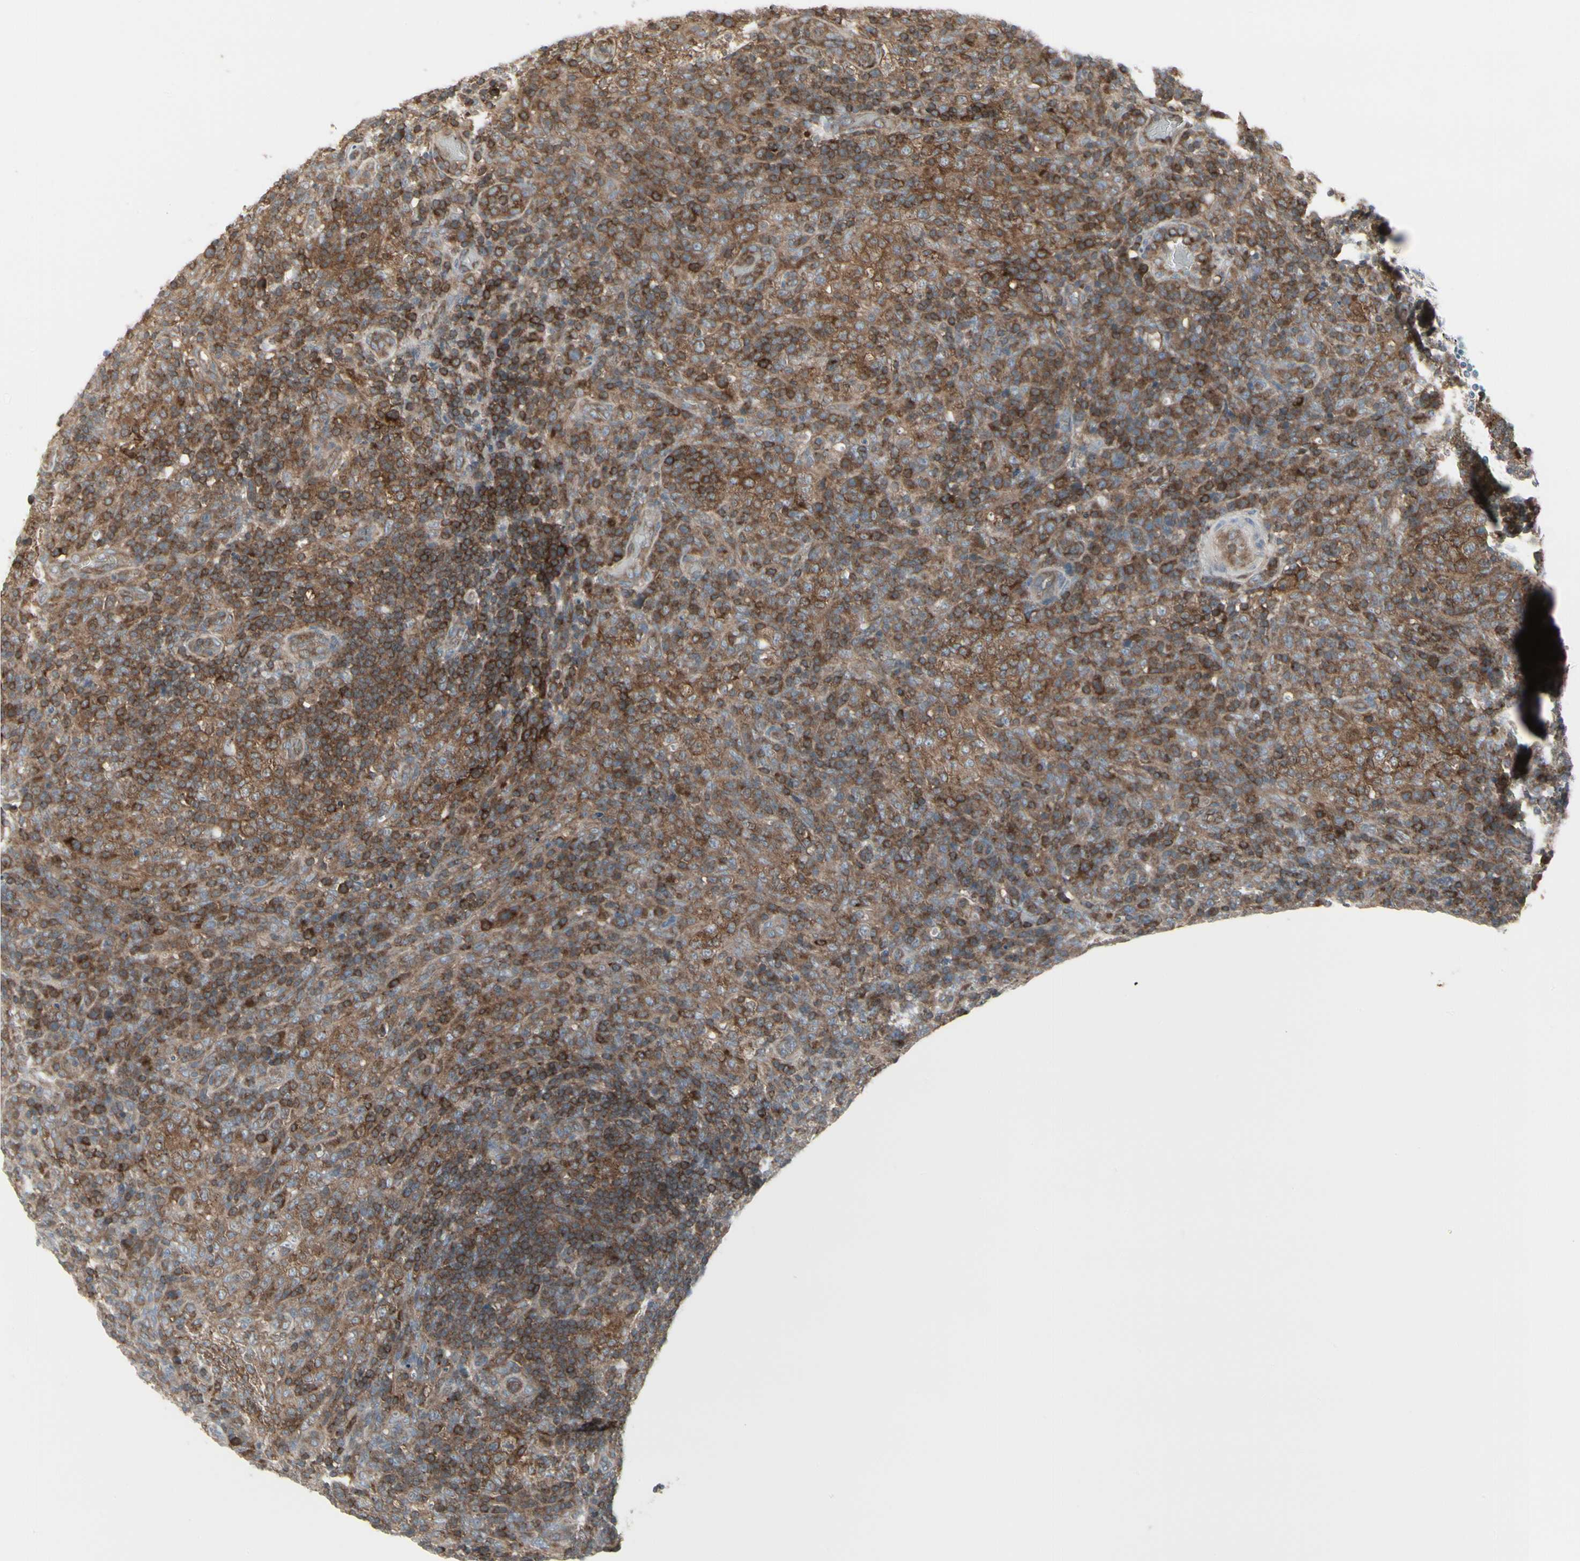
{"staining": {"intensity": "moderate", "quantity": ">75%", "location": "cytoplasmic/membranous"}, "tissue": "lymphoma", "cell_type": "Tumor cells", "image_type": "cancer", "snomed": [{"axis": "morphology", "description": "Malignant lymphoma, non-Hodgkin's type, High grade"}, {"axis": "topography", "description": "Lymph node"}], "caption": "A histopathology image of lymphoma stained for a protein reveals moderate cytoplasmic/membranous brown staining in tumor cells. The protein is stained brown, and the nuclei are stained in blue (DAB (3,3'-diaminobenzidine) IHC with brightfield microscopy, high magnification).", "gene": "EPS15", "patient": {"sex": "female", "age": 76}}